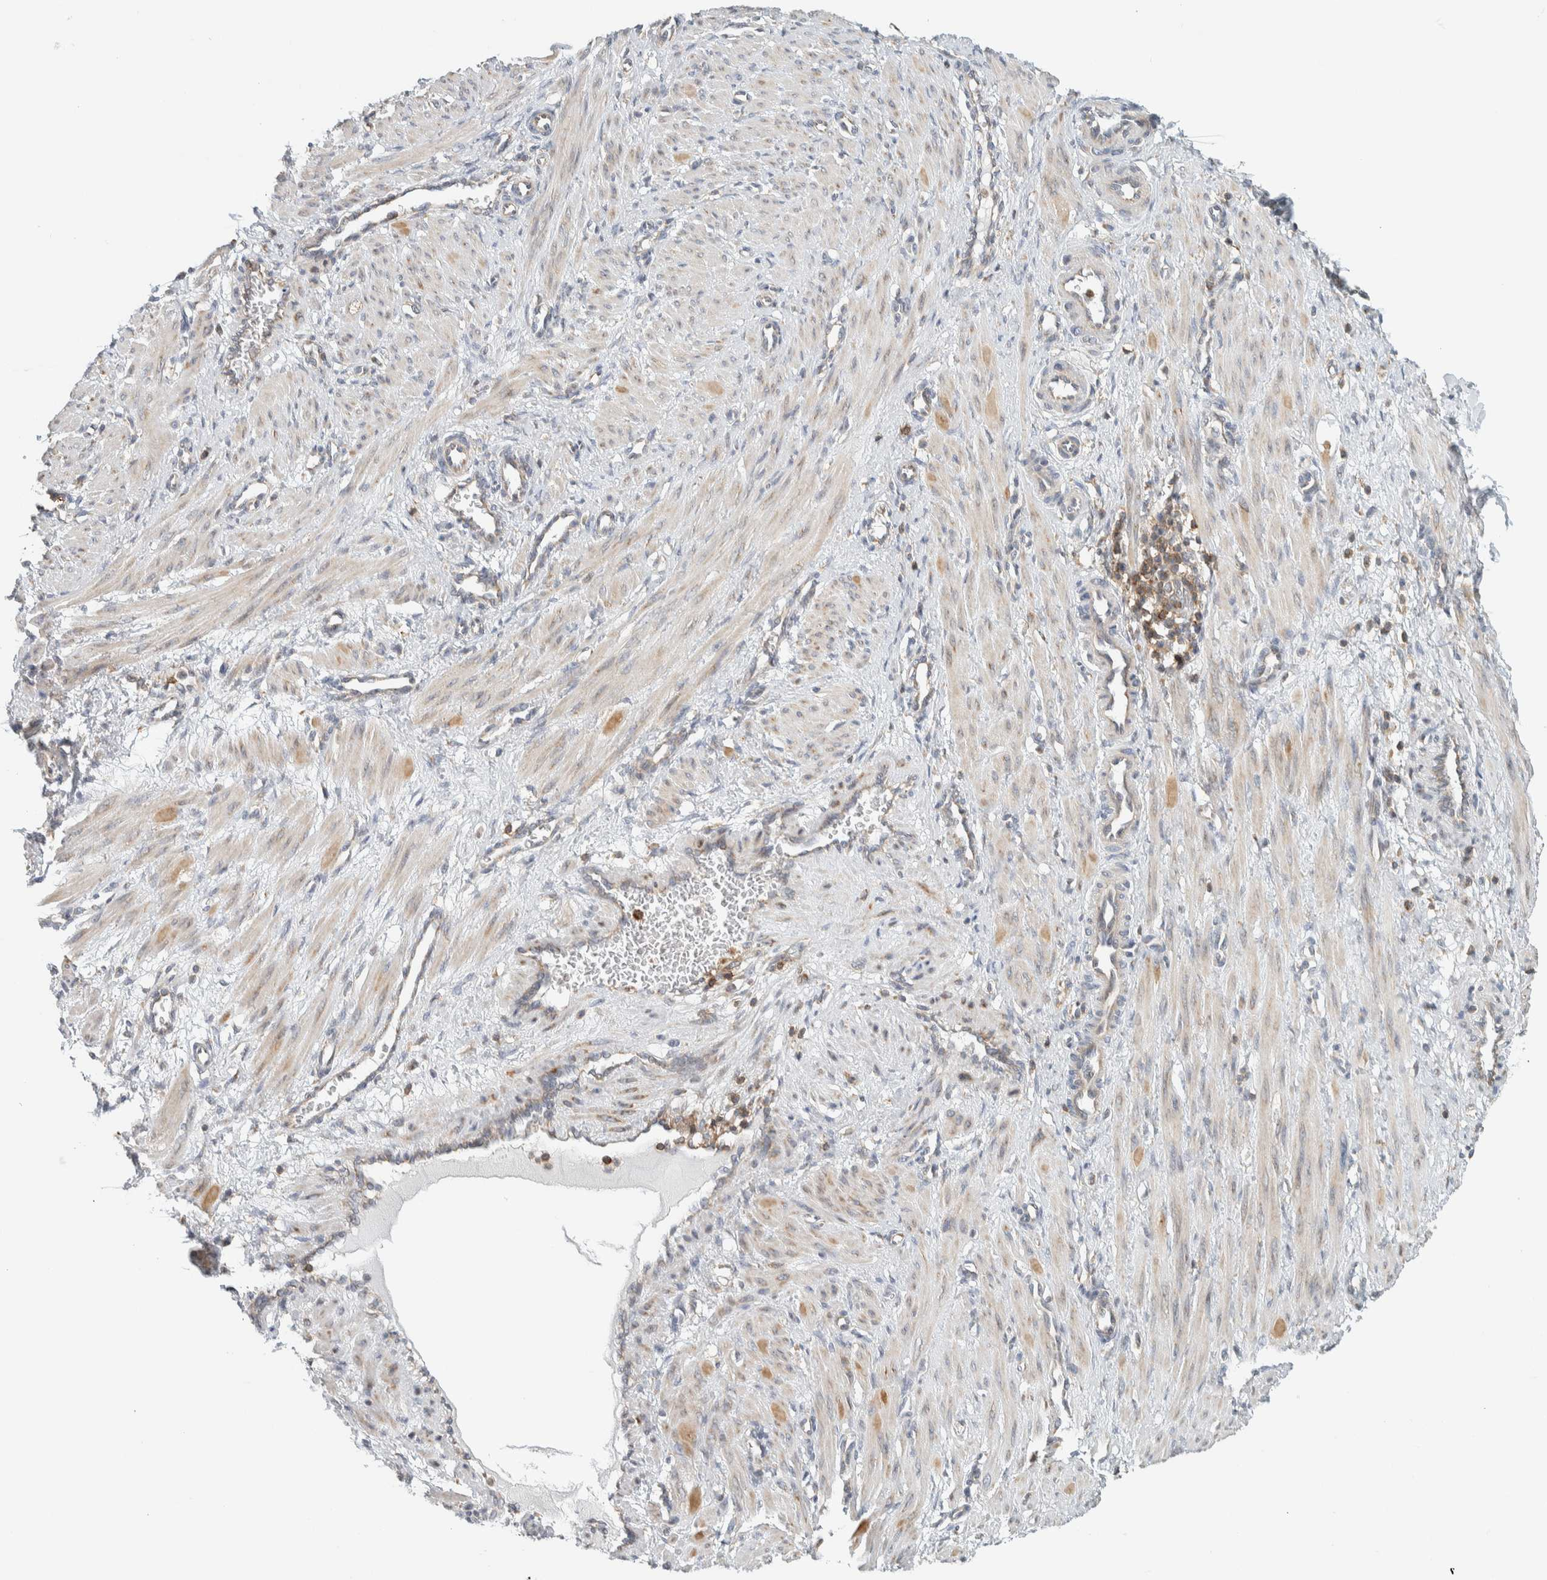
{"staining": {"intensity": "weak", "quantity": "25%-75%", "location": "cytoplasmic/membranous"}, "tissue": "smooth muscle", "cell_type": "Smooth muscle cells", "image_type": "normal", "snomed": [{"axis": "morphology", "description": "Normal tissue, NOS"}, {"axis": "topography", "description": "Endometrium"}], "caption": "Protein analysis of benign smooth muscle shows weak cytoplasmic/membranous expression in about 25%-75% of smooth muscle cells. The staining is performed using DAB brown chromogen to label protein expression. The nuclei are counter-stained blue using hematoxylin.", "gene": "CCDC57", "patient": {"sex": "female", "age": 33}}